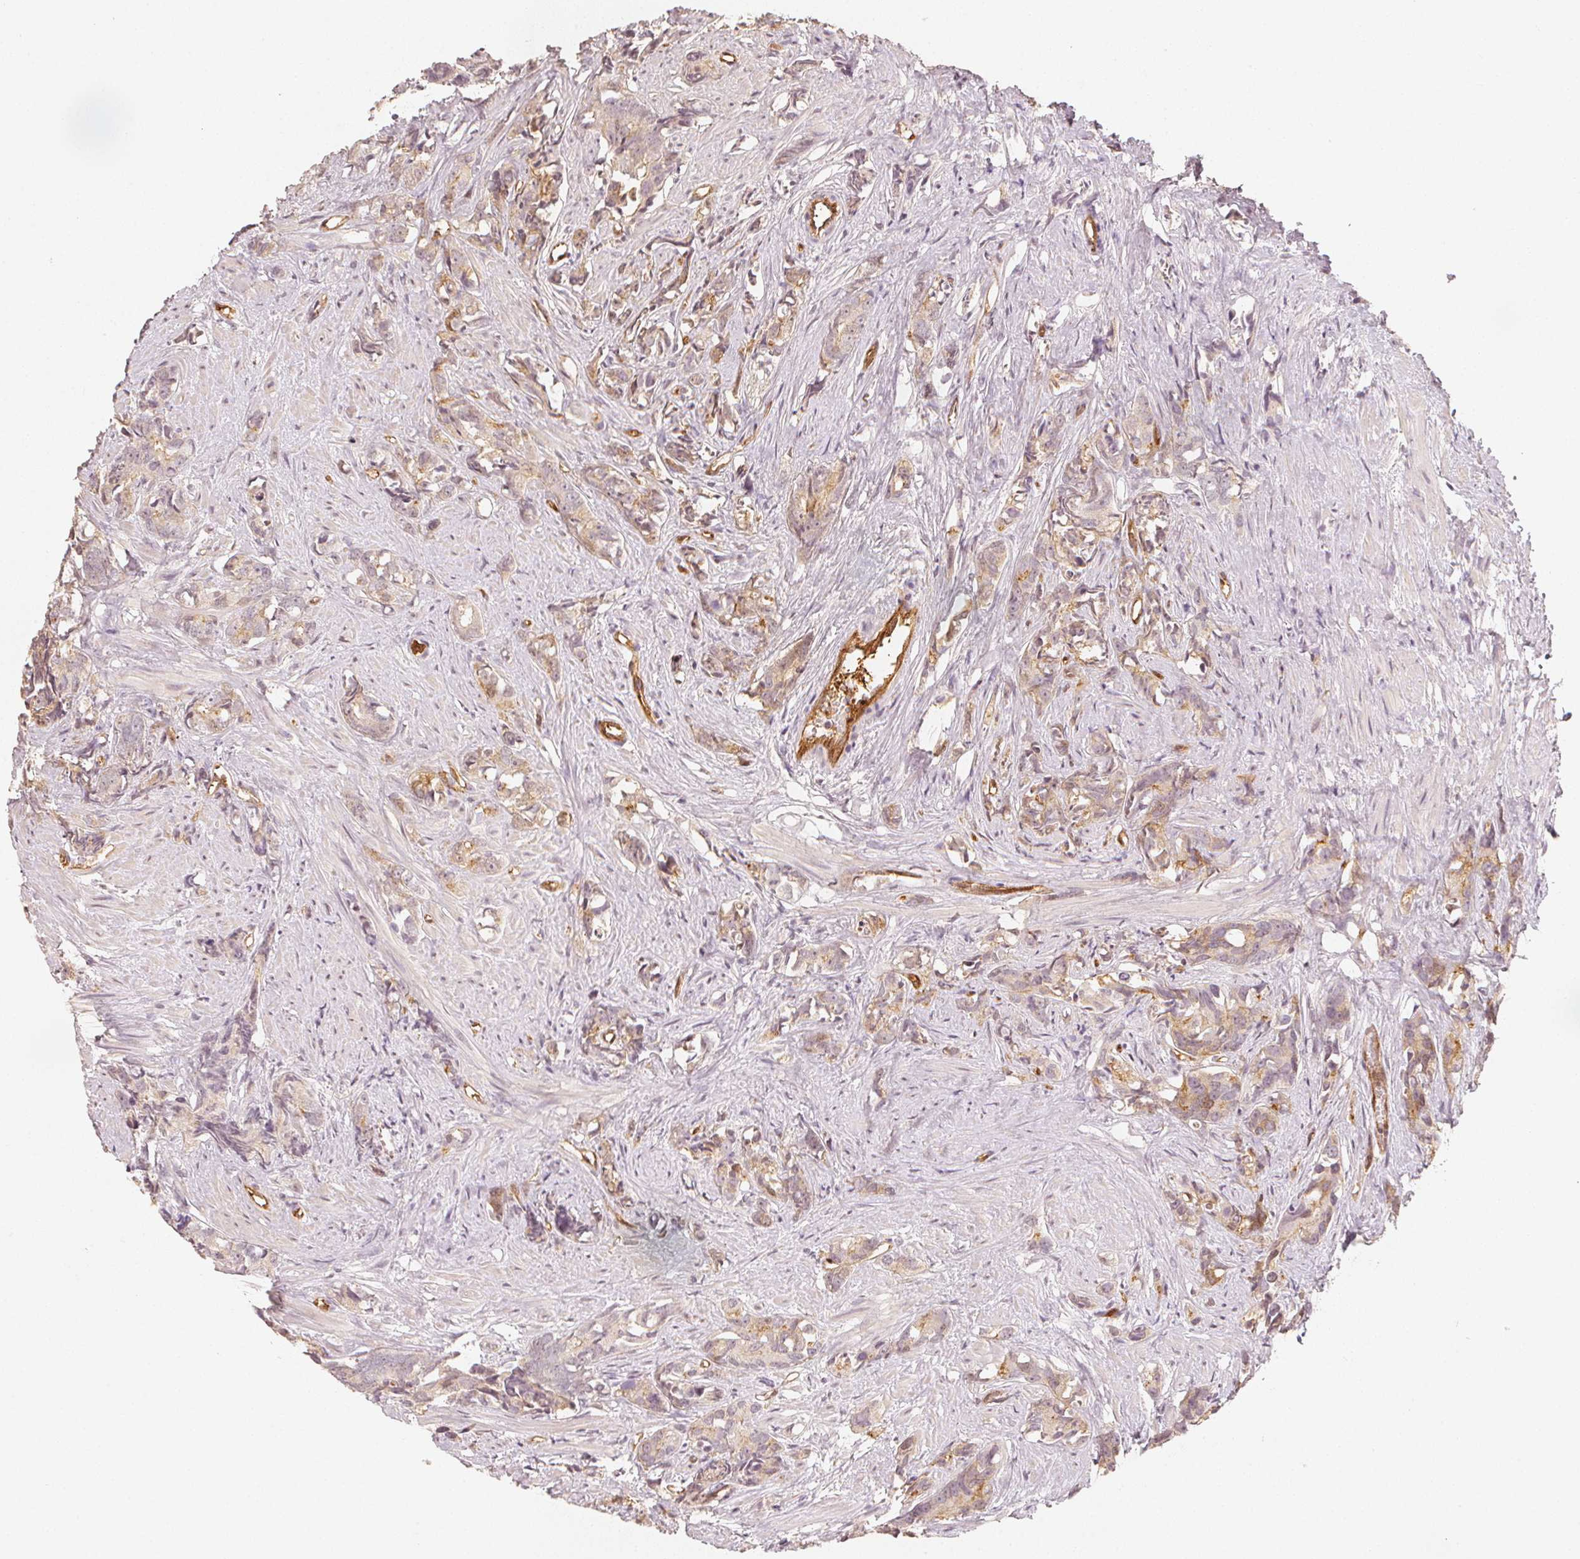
{"staining": {"intensity": "moderate", "quantity": ">75%", "location": "cytoplasmic/membranous"}, "tissue": "prostate cancer", "cell_type": "Tumor cells", "image_type": "cancer", "snomed": [{"axis": "morphology", "description": "Adenocarcinoma, High grade"}, {"axis": "topography", "description": "Prostate"}], "caption": "DAB (3,3'-diaminobenzidine) immunohistochemical staining of human prostate cancer (adenocarcinoma (high-grade)) shows moderate cytoplasmic/membranous protein expression in about >75% of tumor cells.", "gene": "CIB1", "patient": {"sex": "male", "age": 90}}